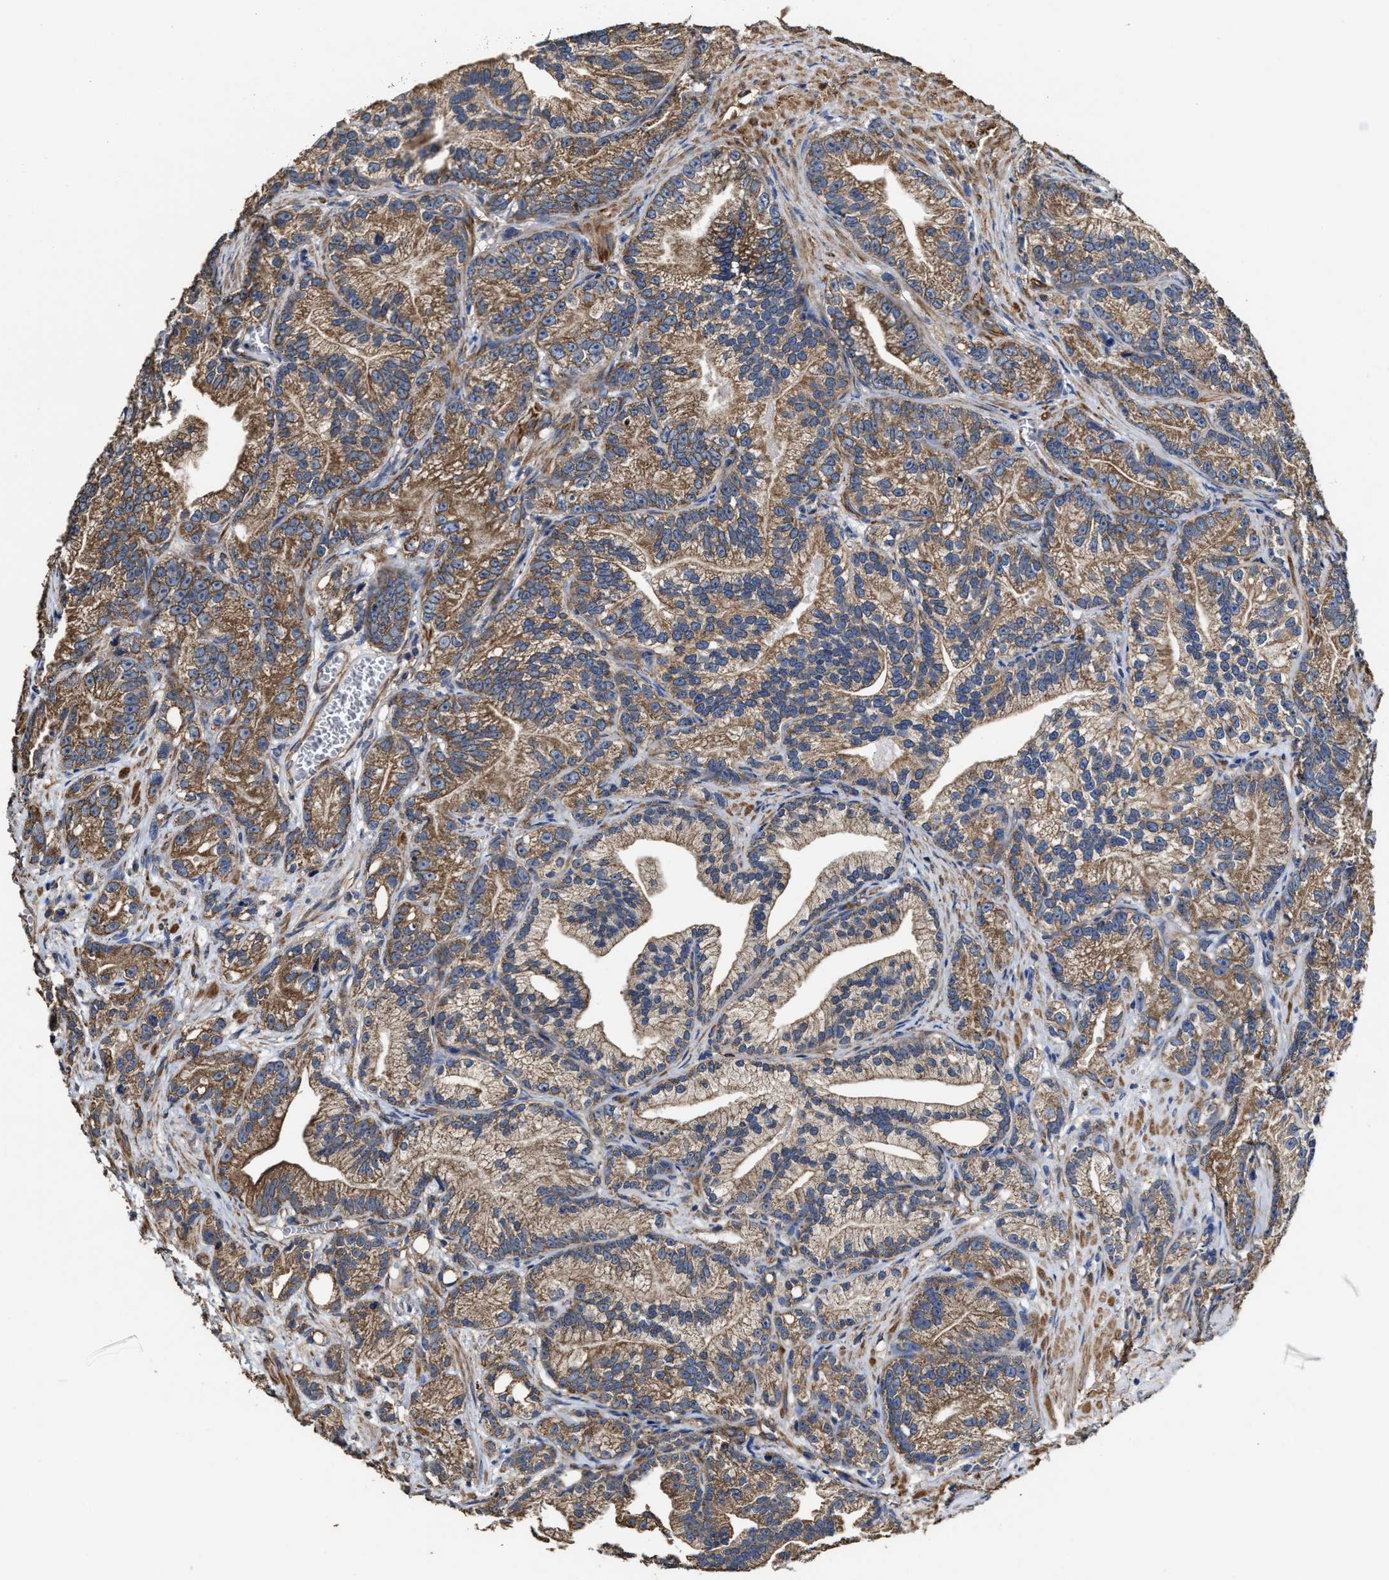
{"staining": {"intensity": "moderate", "quantity": ">75%", "location": "cytoplasmic/membranous"}, "tissue": "prostate cancer", "cell_type": "Tumor cells", "image_type": "cancer", "snomed": [{"axis": "morphology", "description": "Adenocarcinoma, Low grade"}, {"axis": "topography", "description": "Prostate"}], "caption": "Tumor cells show moderate cytoplasmic/membranous expression in about >75% of cells in prostate cancer (adenocarcinoma (low-grade)). (brown staining indicates protein expression, while blue staining denotes nuclei).", "gene": "SFXN4", "patient": {"sex": "male", "age": 89}}